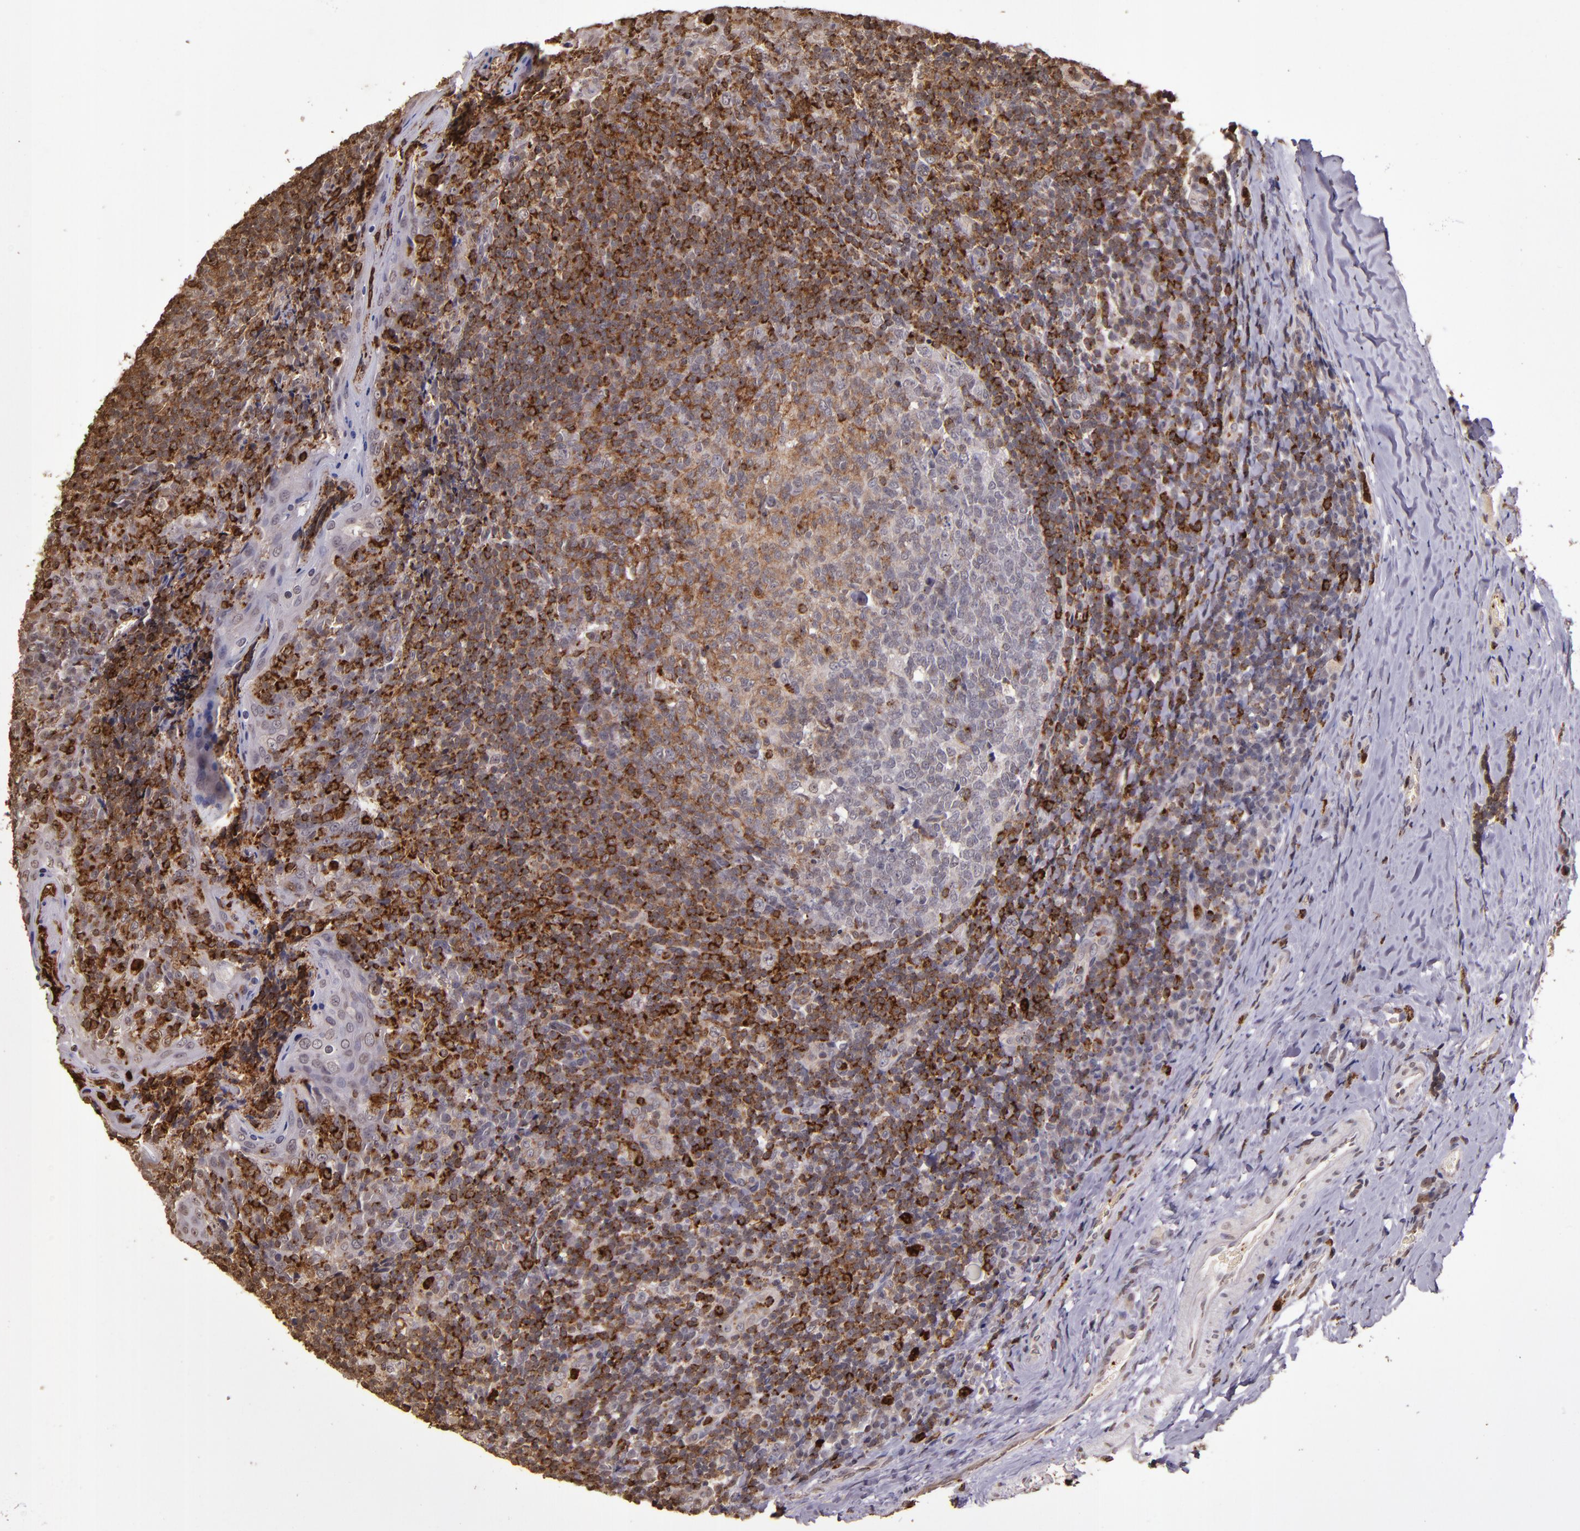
{"staining": {"intensity": "moderate", "quantity": "25%-75%", "location": "cytoplasmic/membranous"}, "tissue": "tonsil", "cell_type": "Germinal center cells", "image_type": "normal", "snomed": [{"axis": "morphology", "description": "Normal tissue, NOS"}, {"axis": "topography", "description": "Tonsil"}], "caption": "Protein analysis of unremarkable tonsil demonstrates moderate cytoplasmic/membranous expression in about 25%-75% of germinal center cells. The protein of interest is shown in brown color, while the nuclei are stained blue.", "gene": "SLC2A3", "patient": {"sex": "male", "age": 31}}